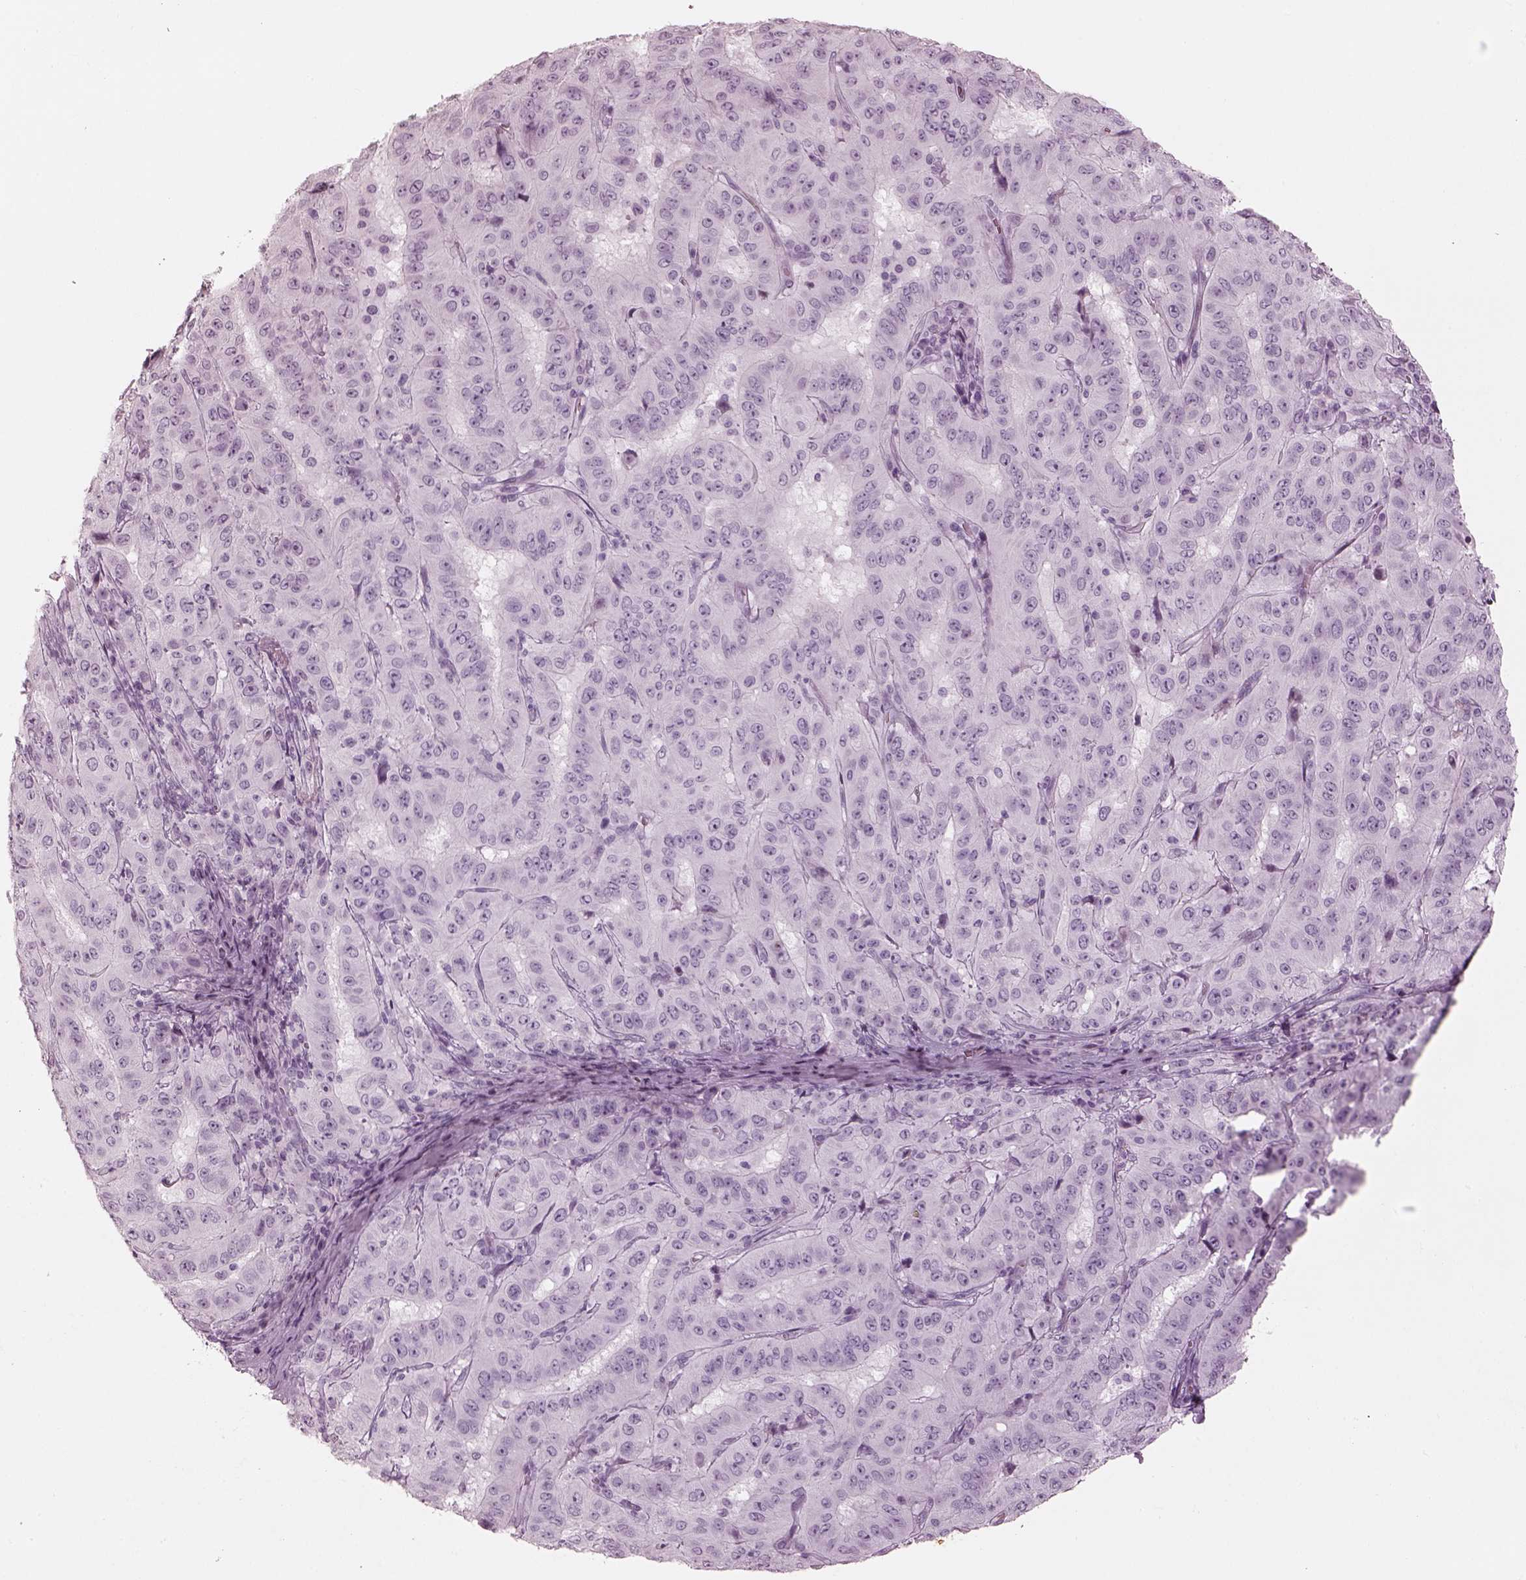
{"staining": {"intensity": "negative", "quantity": "none", "location": "none"}, "tissue": "pancreatic cancer", "cell_type": "Tumor cells", "image_type": "cancer", "snomed": [{"axis": "morphology", "description": "Adenocarcinoma, NOS"}, {"axis": "topography", "description": "Pancreas"}], "caption": "IHC of pancreatic adenocarcinoma reveals no positivity in tumor cells.", "gene": "OPN4", "patient": {"sex": "male", "age": 63}}